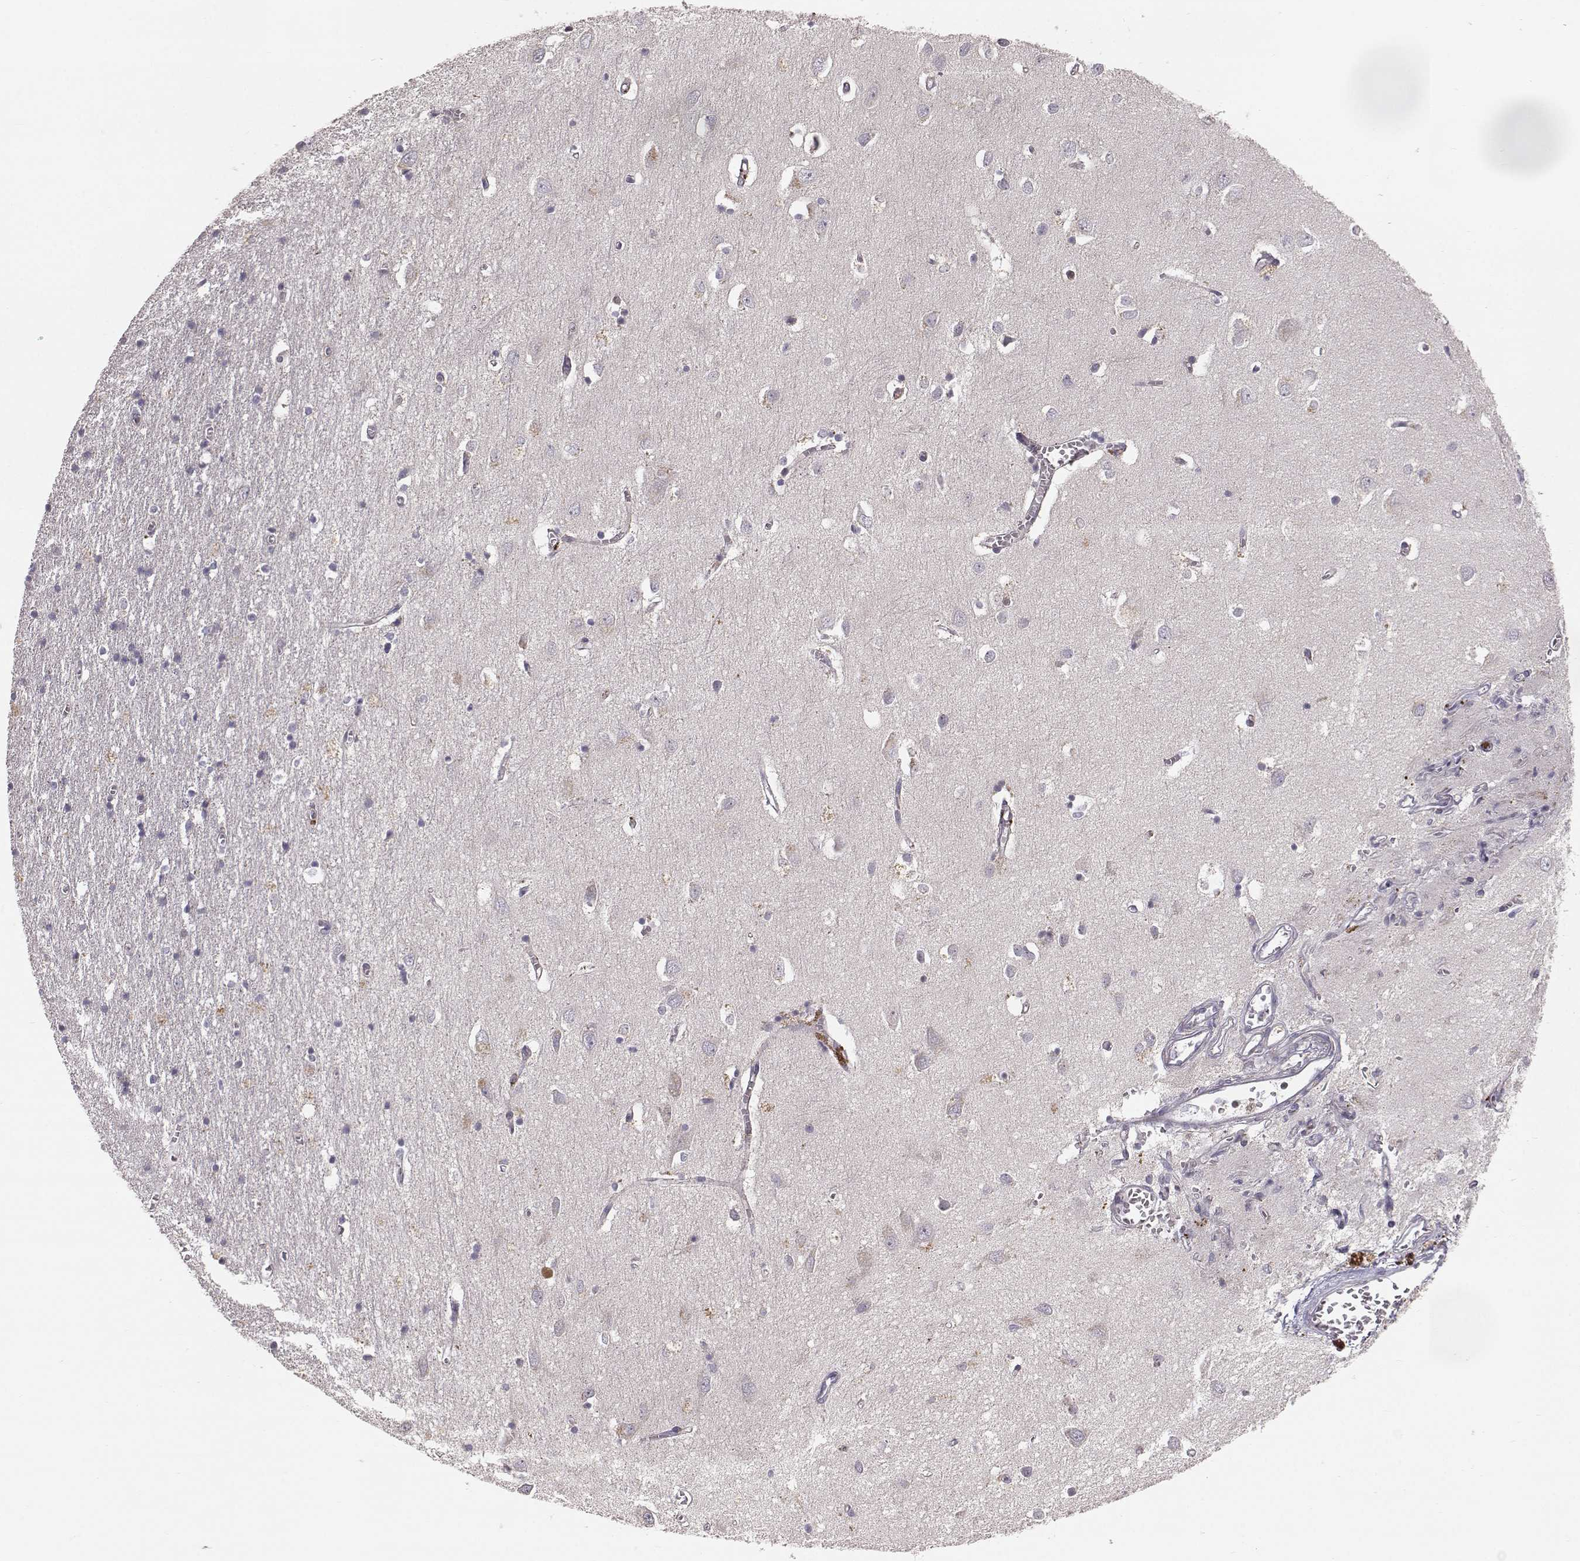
{"staining": {"intensity": "negative", "quantity": "none", "location": "none"}, "tissue": "cerebral cortex", "cell_type": "Endothelial cells", "image_type": "normal", "snomed": [{"axis": "morphology", "description": "Normal tissue, NOS"}, {"axis": "topography", "description": "Cerebral cortex"}], "caption": "Endothelial cells show no significant protein staining in normal cerebral cortex. (Brightfield microscopy of DAB (3,3'-diaminobenzidine) IHC at high magnification).", "gene": "GRAP2", "patient": {"sex": "male", "age": 70}}